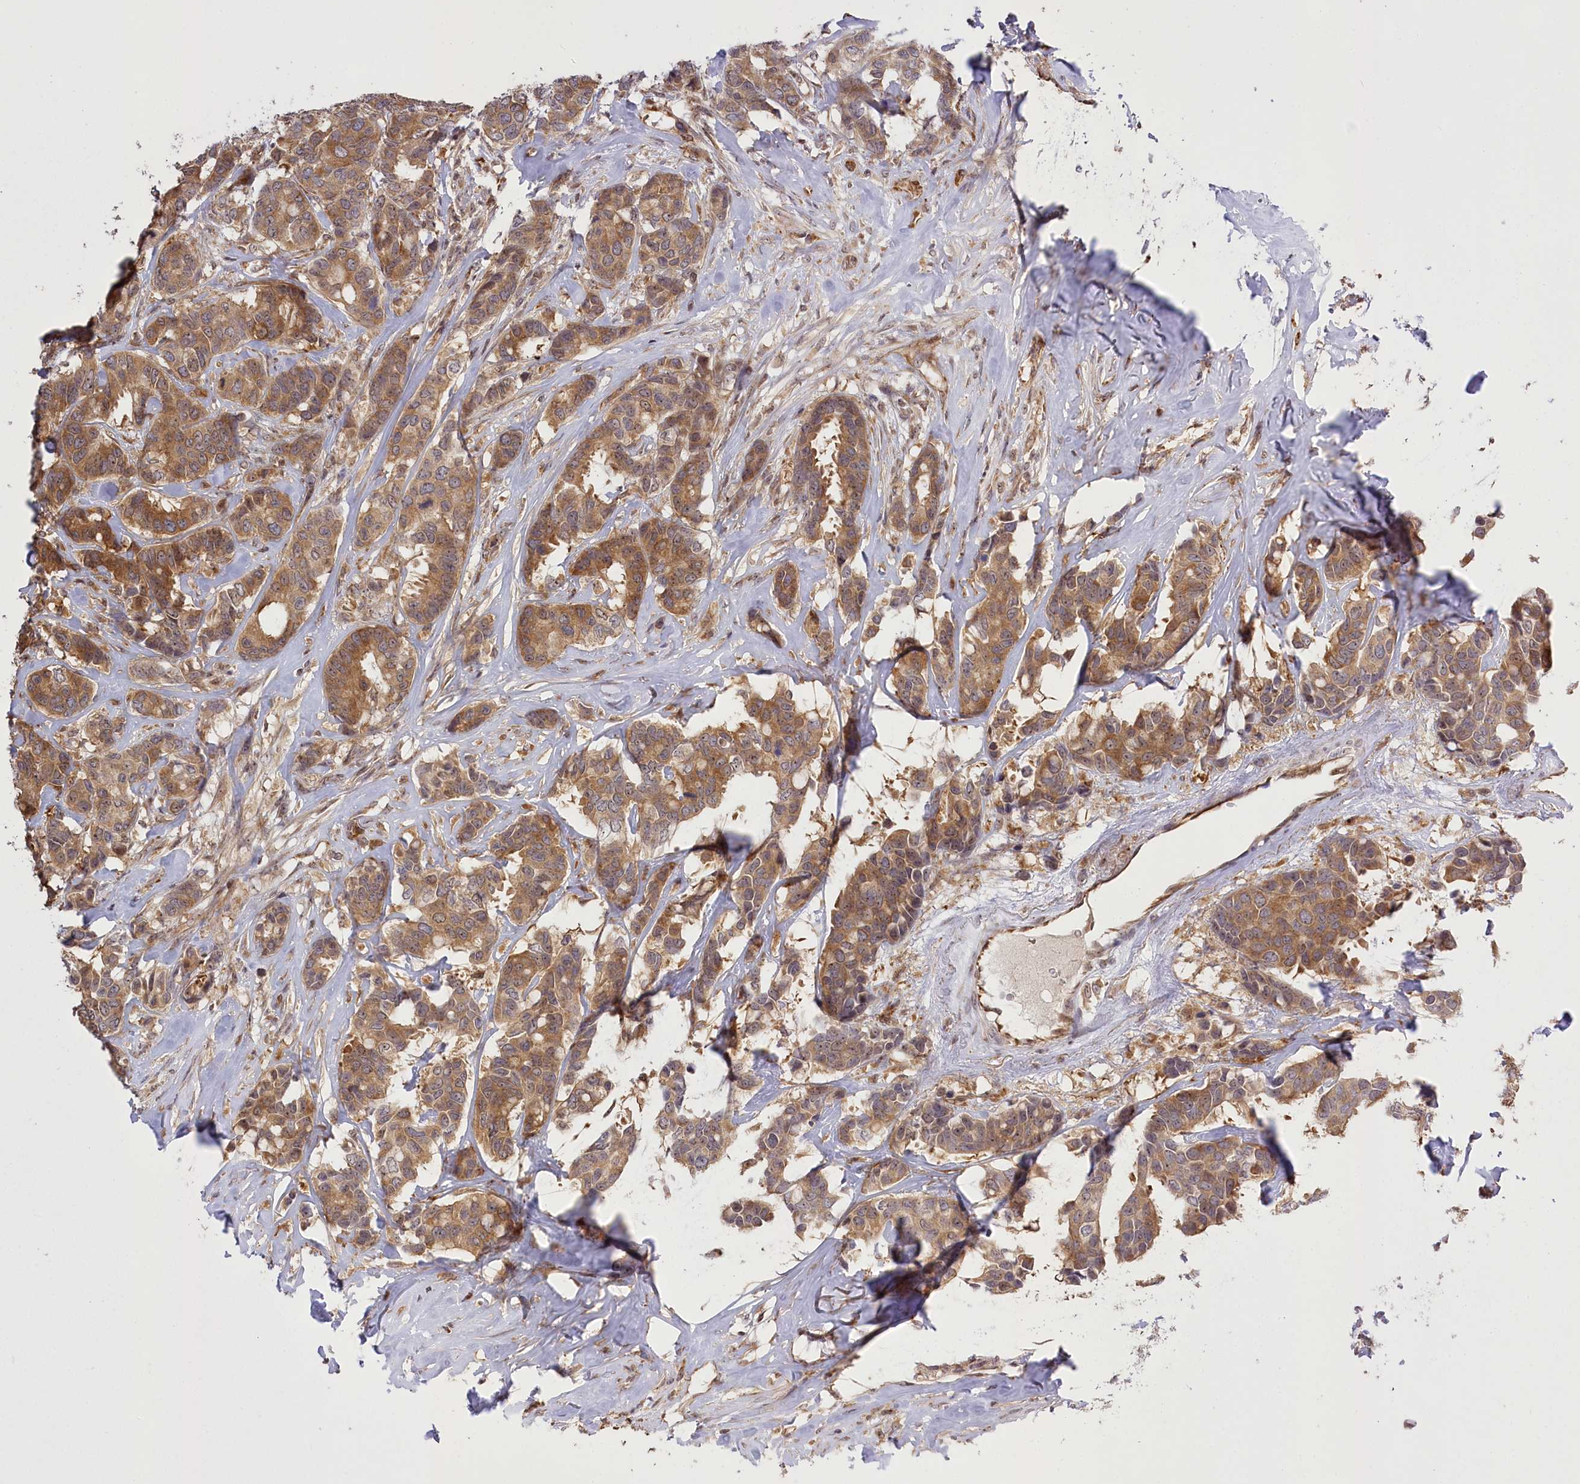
{"staining": {"intensity": "moderate", "quantity": ">75%", "location": "cytoplasmic/membranous"}, "tissue": "breast cancer", "cell_type": "Tumor cells", "image_type": "cancer", "snomed": [{"axis": "morphology", "description": "Duct carcinoma"}, {"axis": "topography", "description": "Breast"}], "caption": "Human breast cancer stained for a protein (brown) demonstrates moderate cytoplasmic/membranous positive positivity in about >75% of tumor cells.", "gene": "SERGEF", "patient": {"sex": "female", "age": 87}}